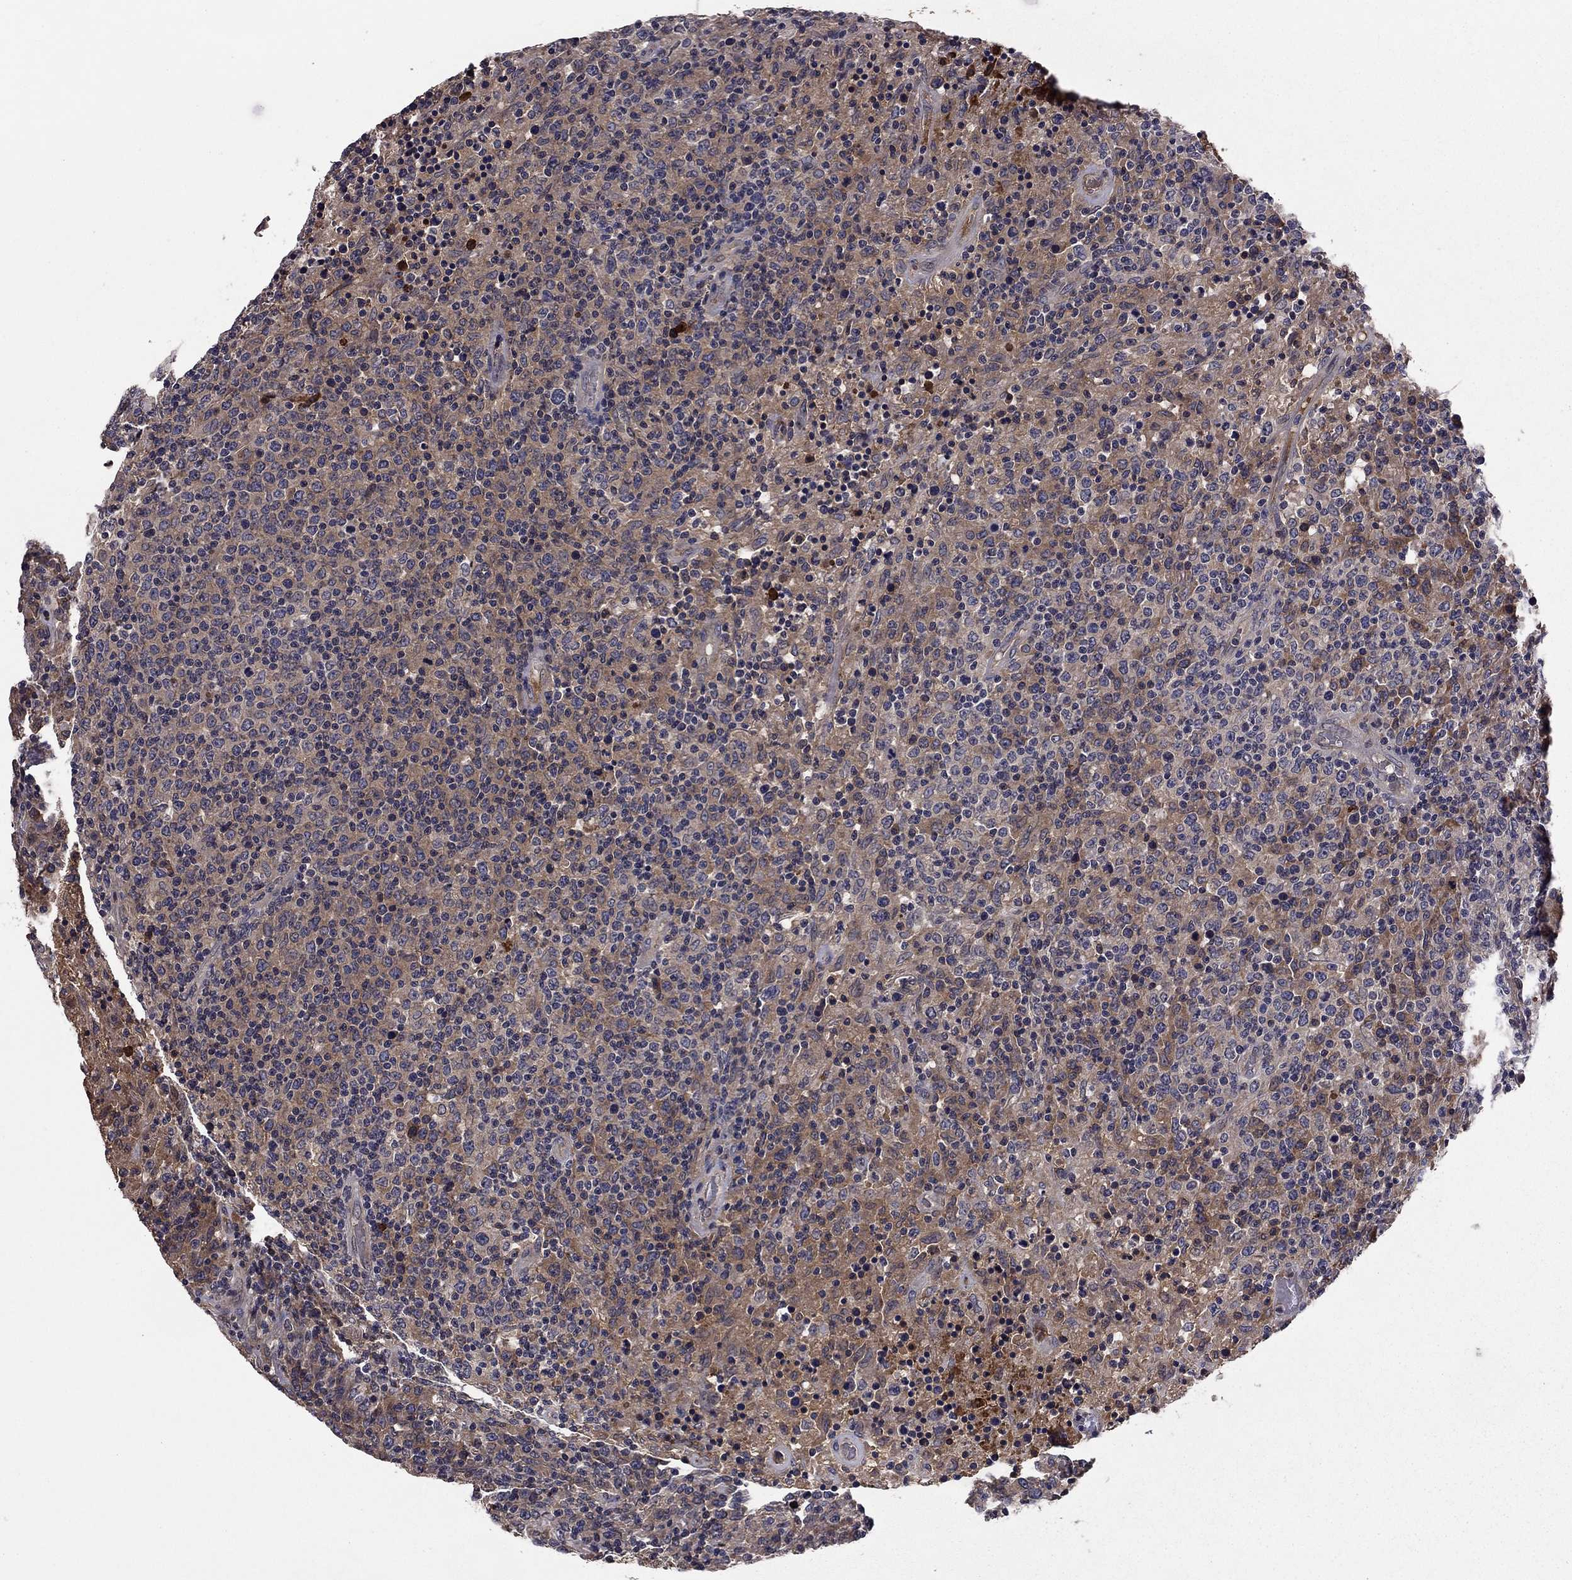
{"staining": {"intensity": "moderate", "quantity": "25%-75%", "location": "cytoplasmic/membranous"}, "tissue": "lymphoma", "cell_type": "Tumor cells", "image_type": "cancer", "snomed": [{"axis": "morphology", "description": "Malignant lymphoma, non-Hodgkin's type, High grade"}, {"axis": "topography", "description": "Lung"}], "caption": "Tumor cells reveal medium levels of moderate cytoplasmic/membranous positivity in about 25%-75% of cells in human malignant lymphoma, non-Hodgkin's type (high-grade).", "gene": "PROS1", "patient": {"sex": "male", "age": 79}}